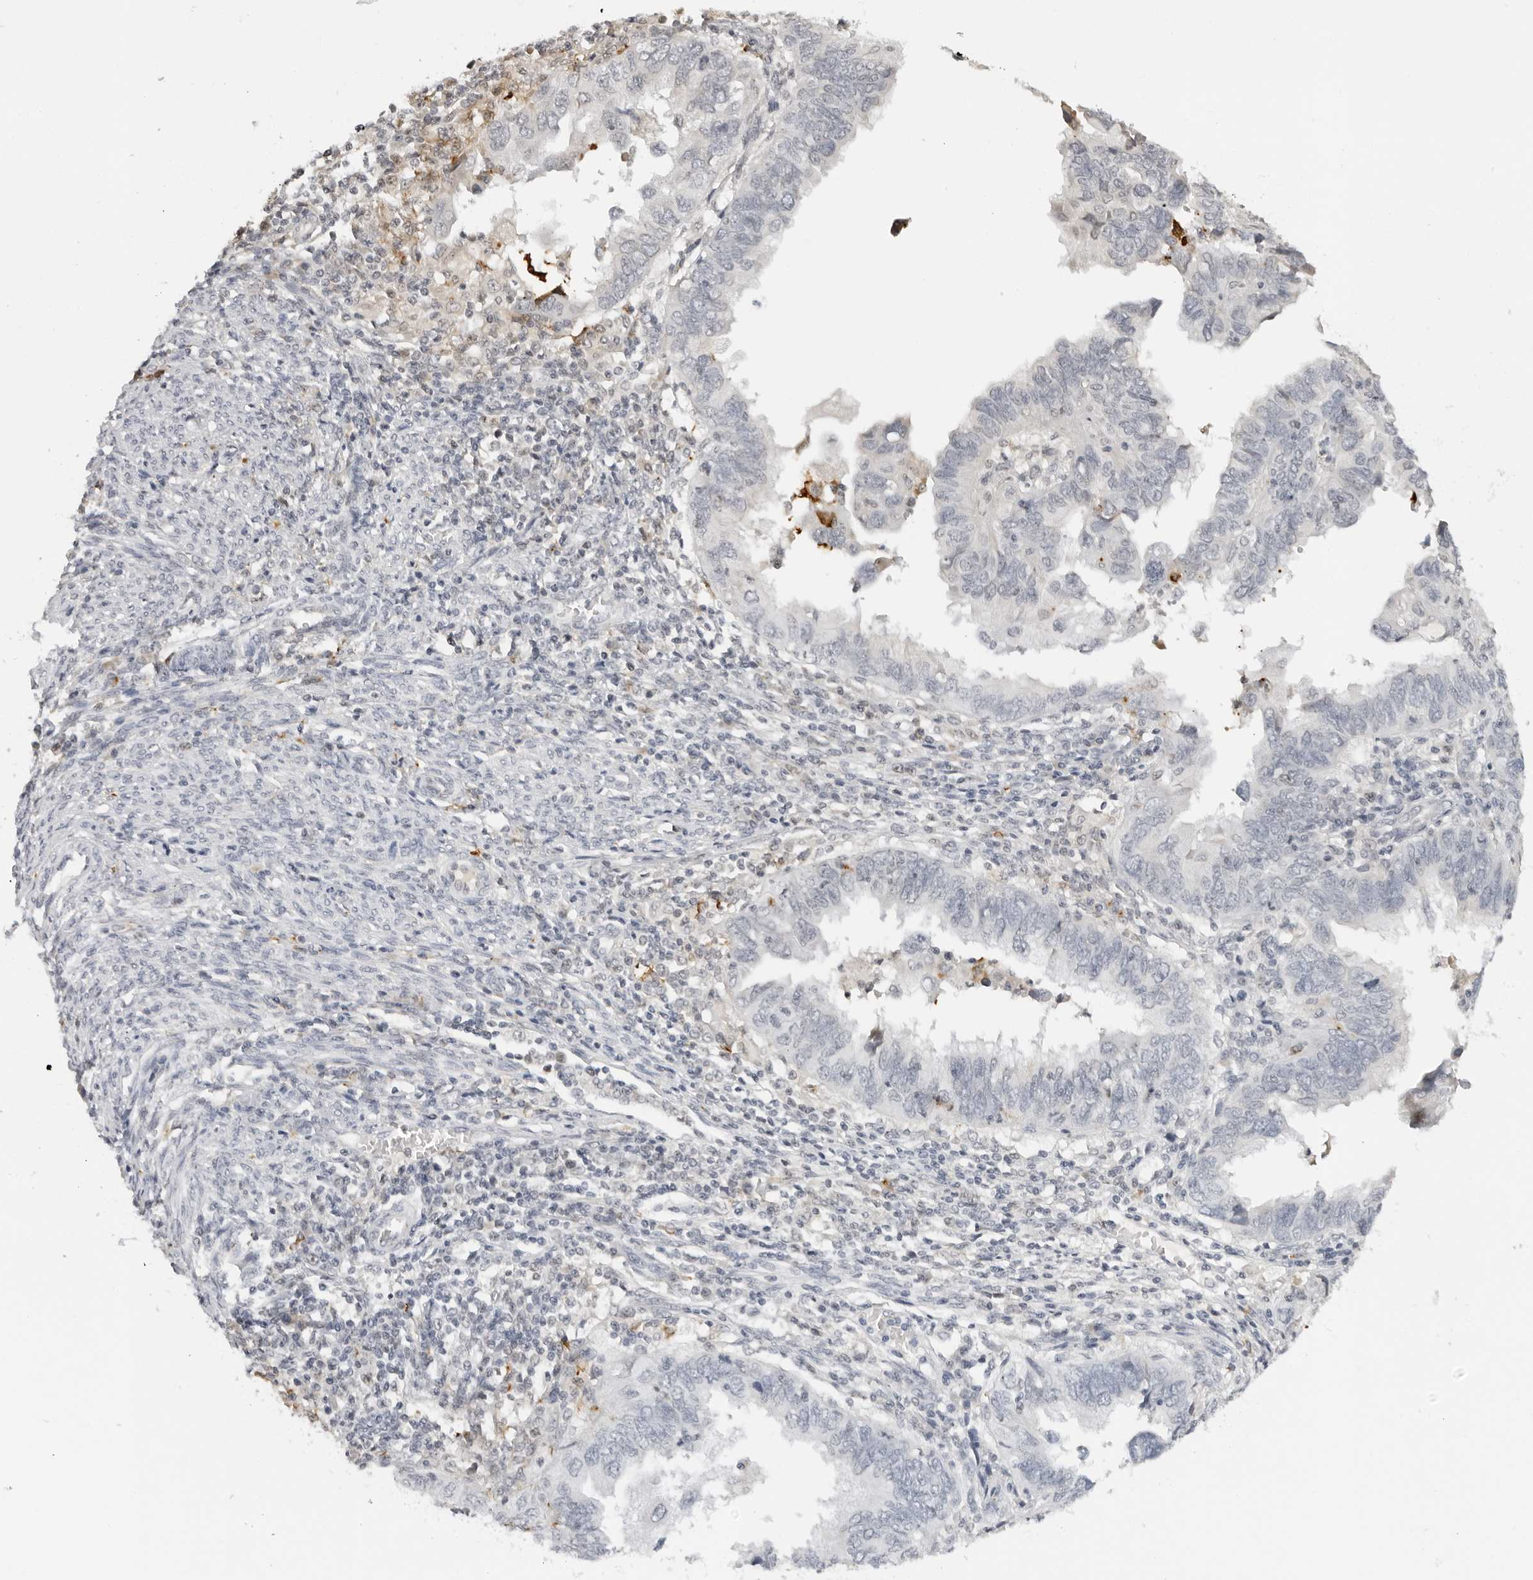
{"staining": {"intensity": "weak", "quantity": "<25%", "location": "cytoplasmic/membranous"}, "tissue": "endometrial cancer", "cell_type": "Tumor cells", "image_type": "cancer", "snomed": [{"axis": "morphology", "description": "Adenocarcinoma, NOS"}, {"axis": "topography", "description": "Uterus"}], "caption": "DAB immunohistochemical staining of human endometrial adenocarcinoma displays no significant staining in tumor cells.", "gene": "MSH6", "patient": {"sex": "female", "age": 77}}